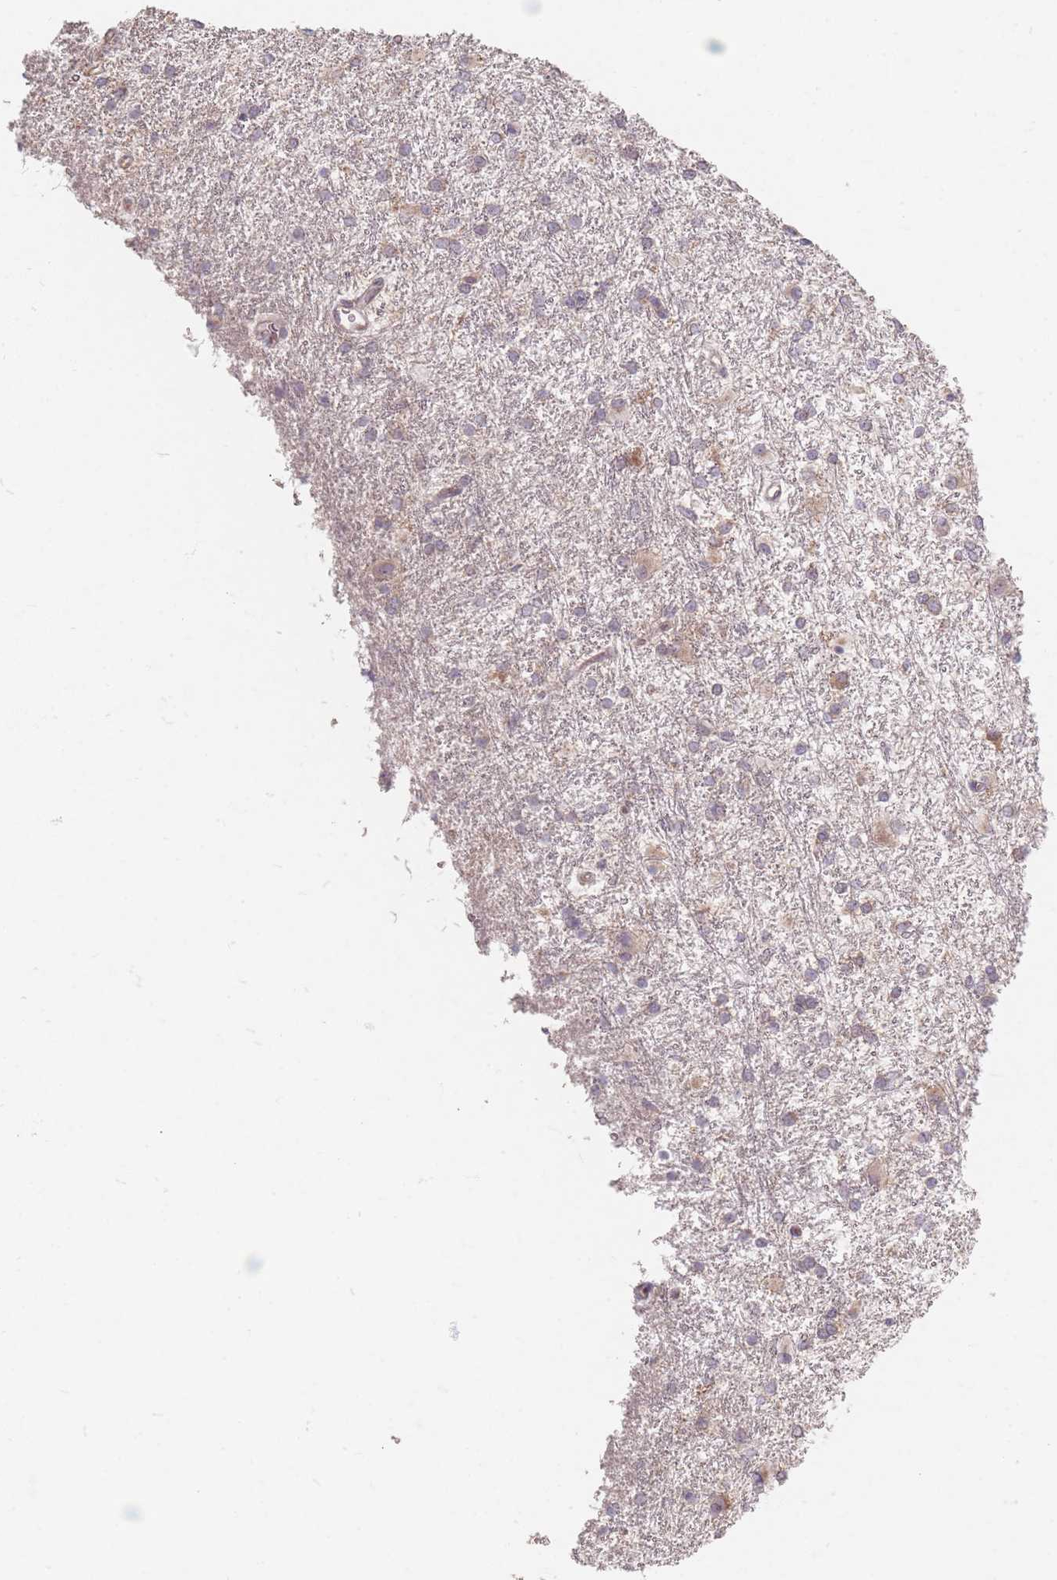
{"staining": {"intensity": "weak", "quantity": "<25%", "location": "cytoplasmic/membranous"}, "tissue": "glioma", "cell_type": "Tumor cells", "image_type": "cancer", "snomed": [{"axis": "morphology", "description": "Glioma, malignant, High grade"}, {"axis": "topography", "description": "Brain"}], "caption": "High power microscopy image of an immunohistochemistry (IHC) histopathology image of glioma, revealing no significant staining in tumor cells. (Brightfield microscopy of DAB immunohistochemistry at high magnification).", "gene": "SMIM14", "patient": {"sex": "female", "age": 50}}